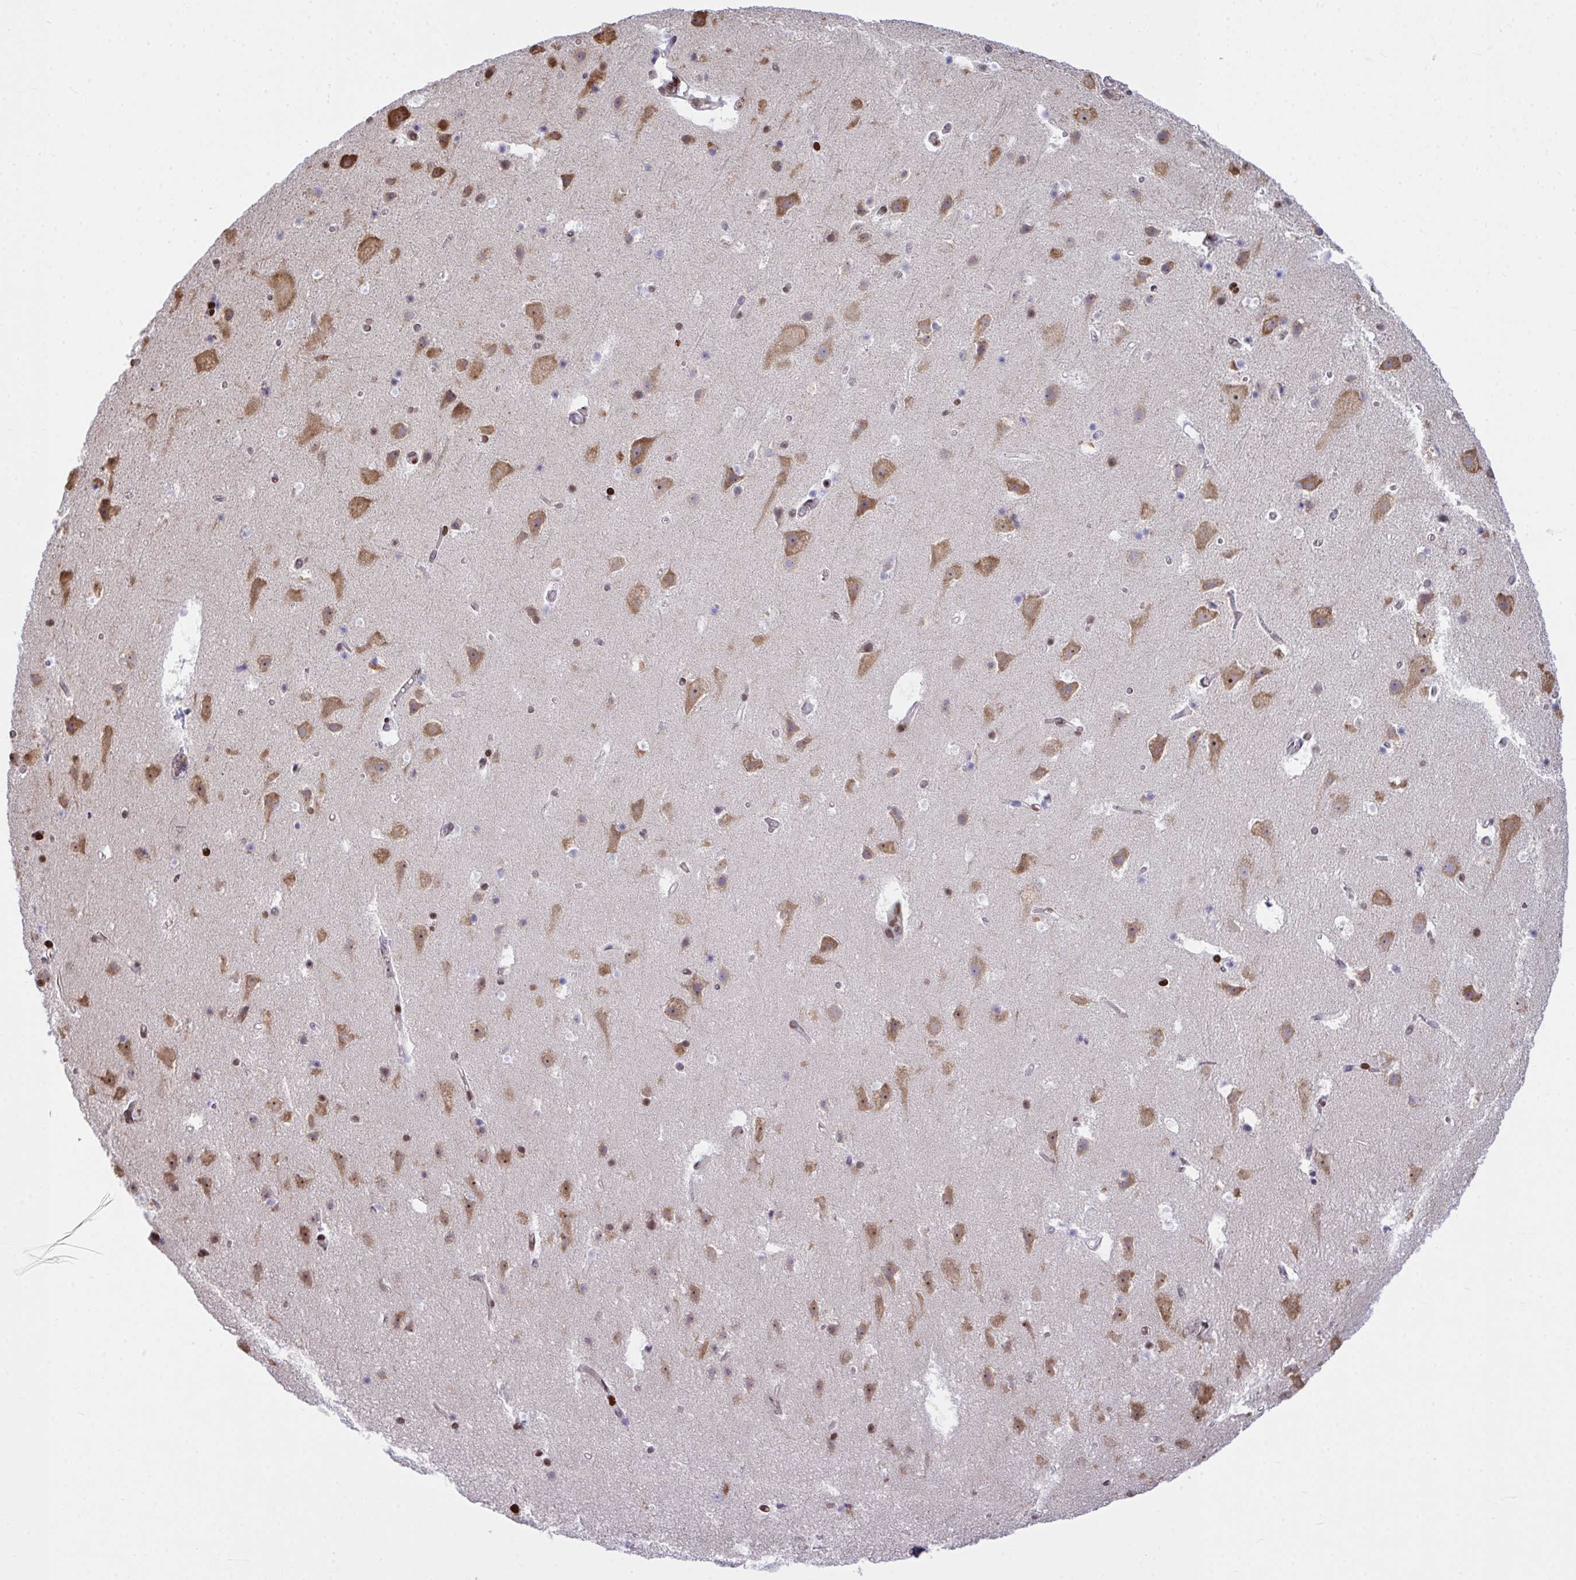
{"staining": {"intensity": "weak", "quantity": "25%-75%", "location": "cytoplasmic/membranous,nuclear"}, "tissue": "cerebral cortex", "cell_type": "Endothelial cells", "image_type": "normal", "snomed": [{"axis": "morphology", "description": "Normal tissue, NOS"}, {"axis": "topography", "description": "Cerebral cortex"}], "caption": "Endothelial cells reveal weak cytoplasmic/membranous,nuclear expression in about 25%-75% of cells in benign cerebral cortex. (DAB IHC, brown staining for protein, blue staining for nuclei).", "gene": "RAPGEF5", "patient": {"sex": "female", "age": 42}}